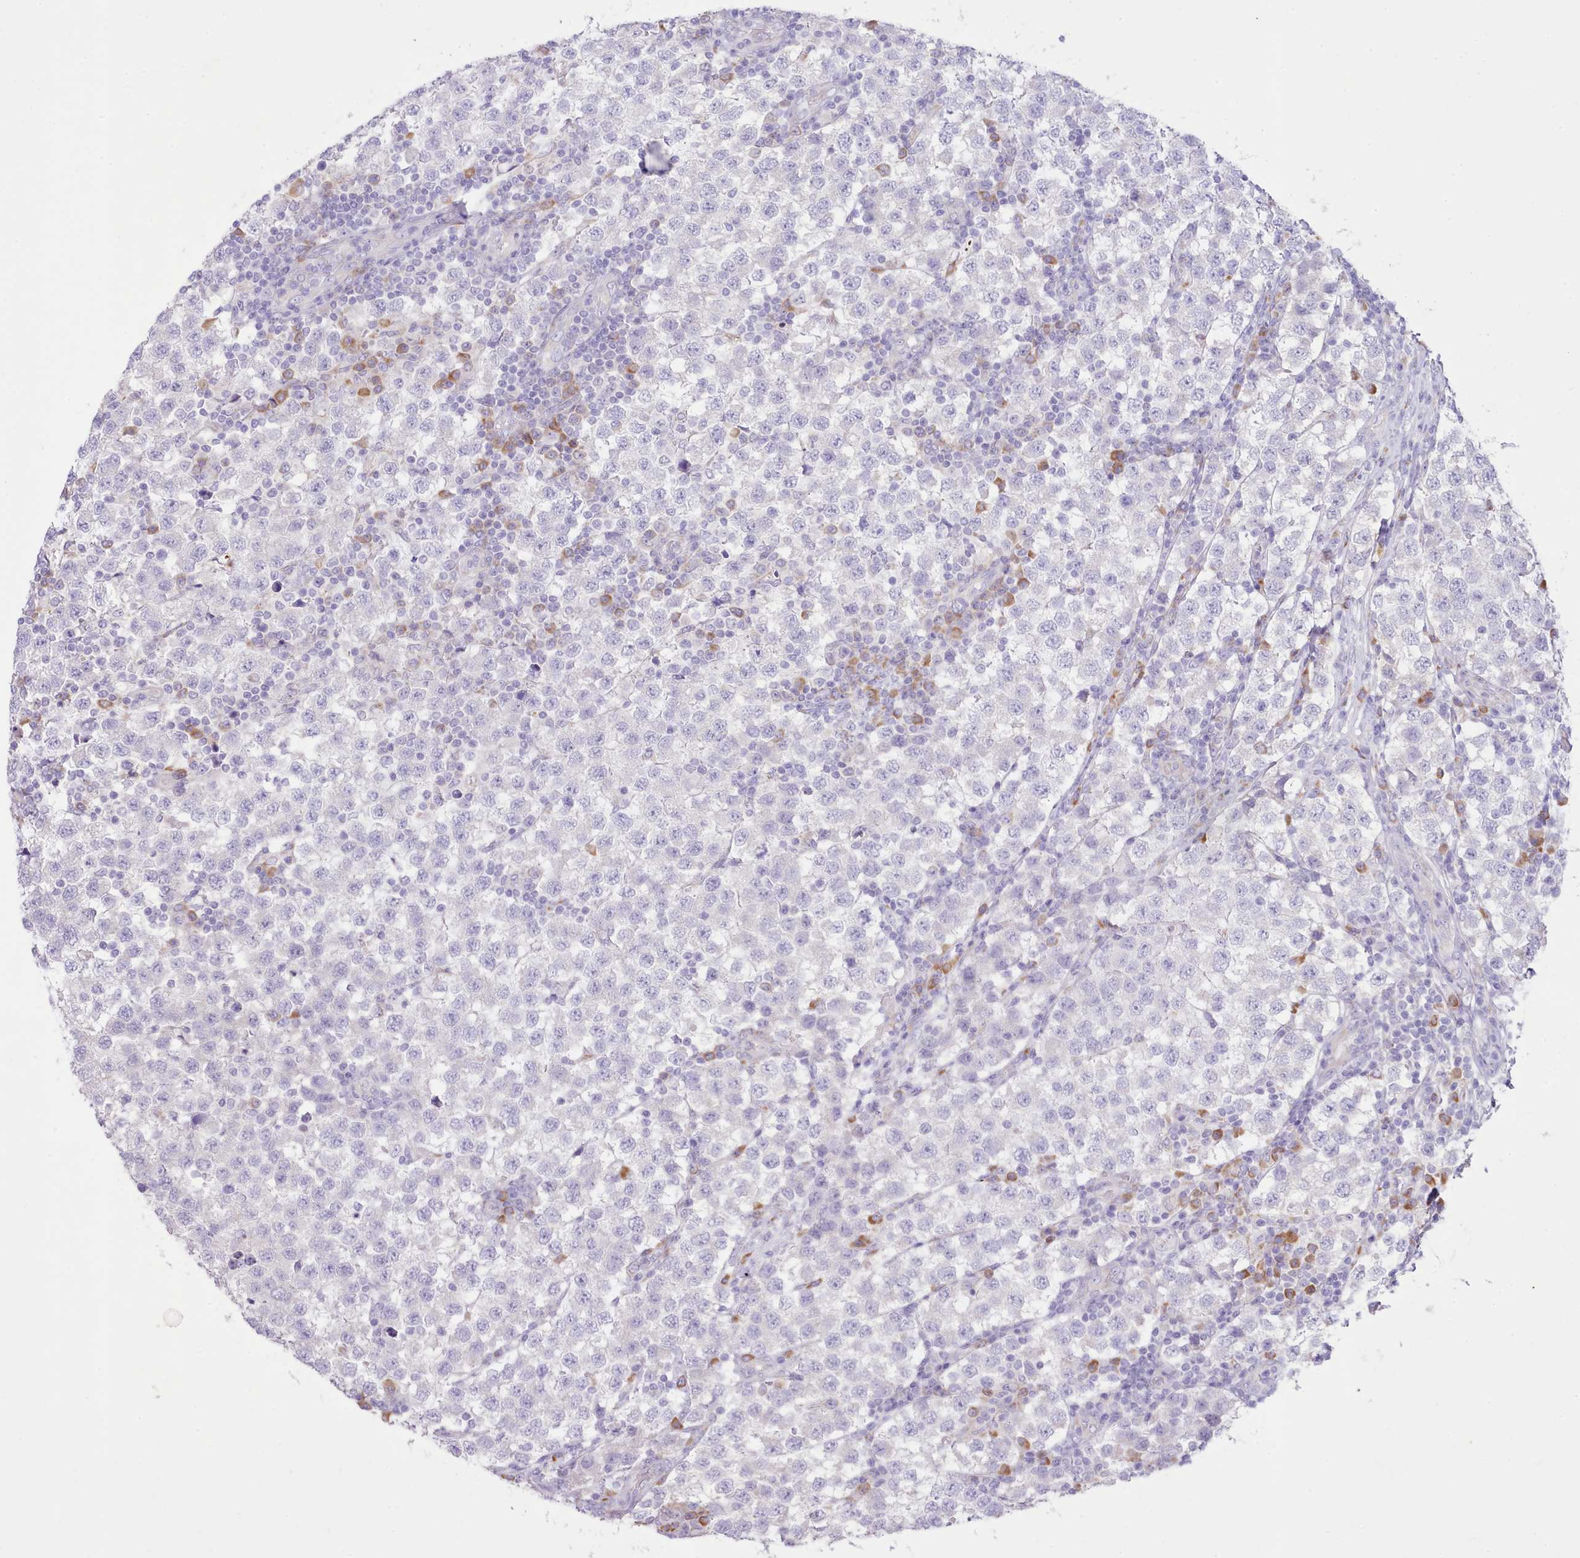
{"staining": {"intensity": "negative", "quantity": "none", "location": "none"}, "tissue": "testis cancer", "cell_type": "Tumor cells", "image_type": "cancer", "snomed": [{"axis": "morphology", "description": "Seminoma, NOS"}, {"axis": "topography", "description": "Testis"}], "caption": "Immunohistochemical staining of human testis cancer (seminoma) shows no significant staining in tumor cells. (IHC, brightfield microscopy, high magnification).", "gene": "CCL1", "patient": {"sex": "male", "age": 34}}